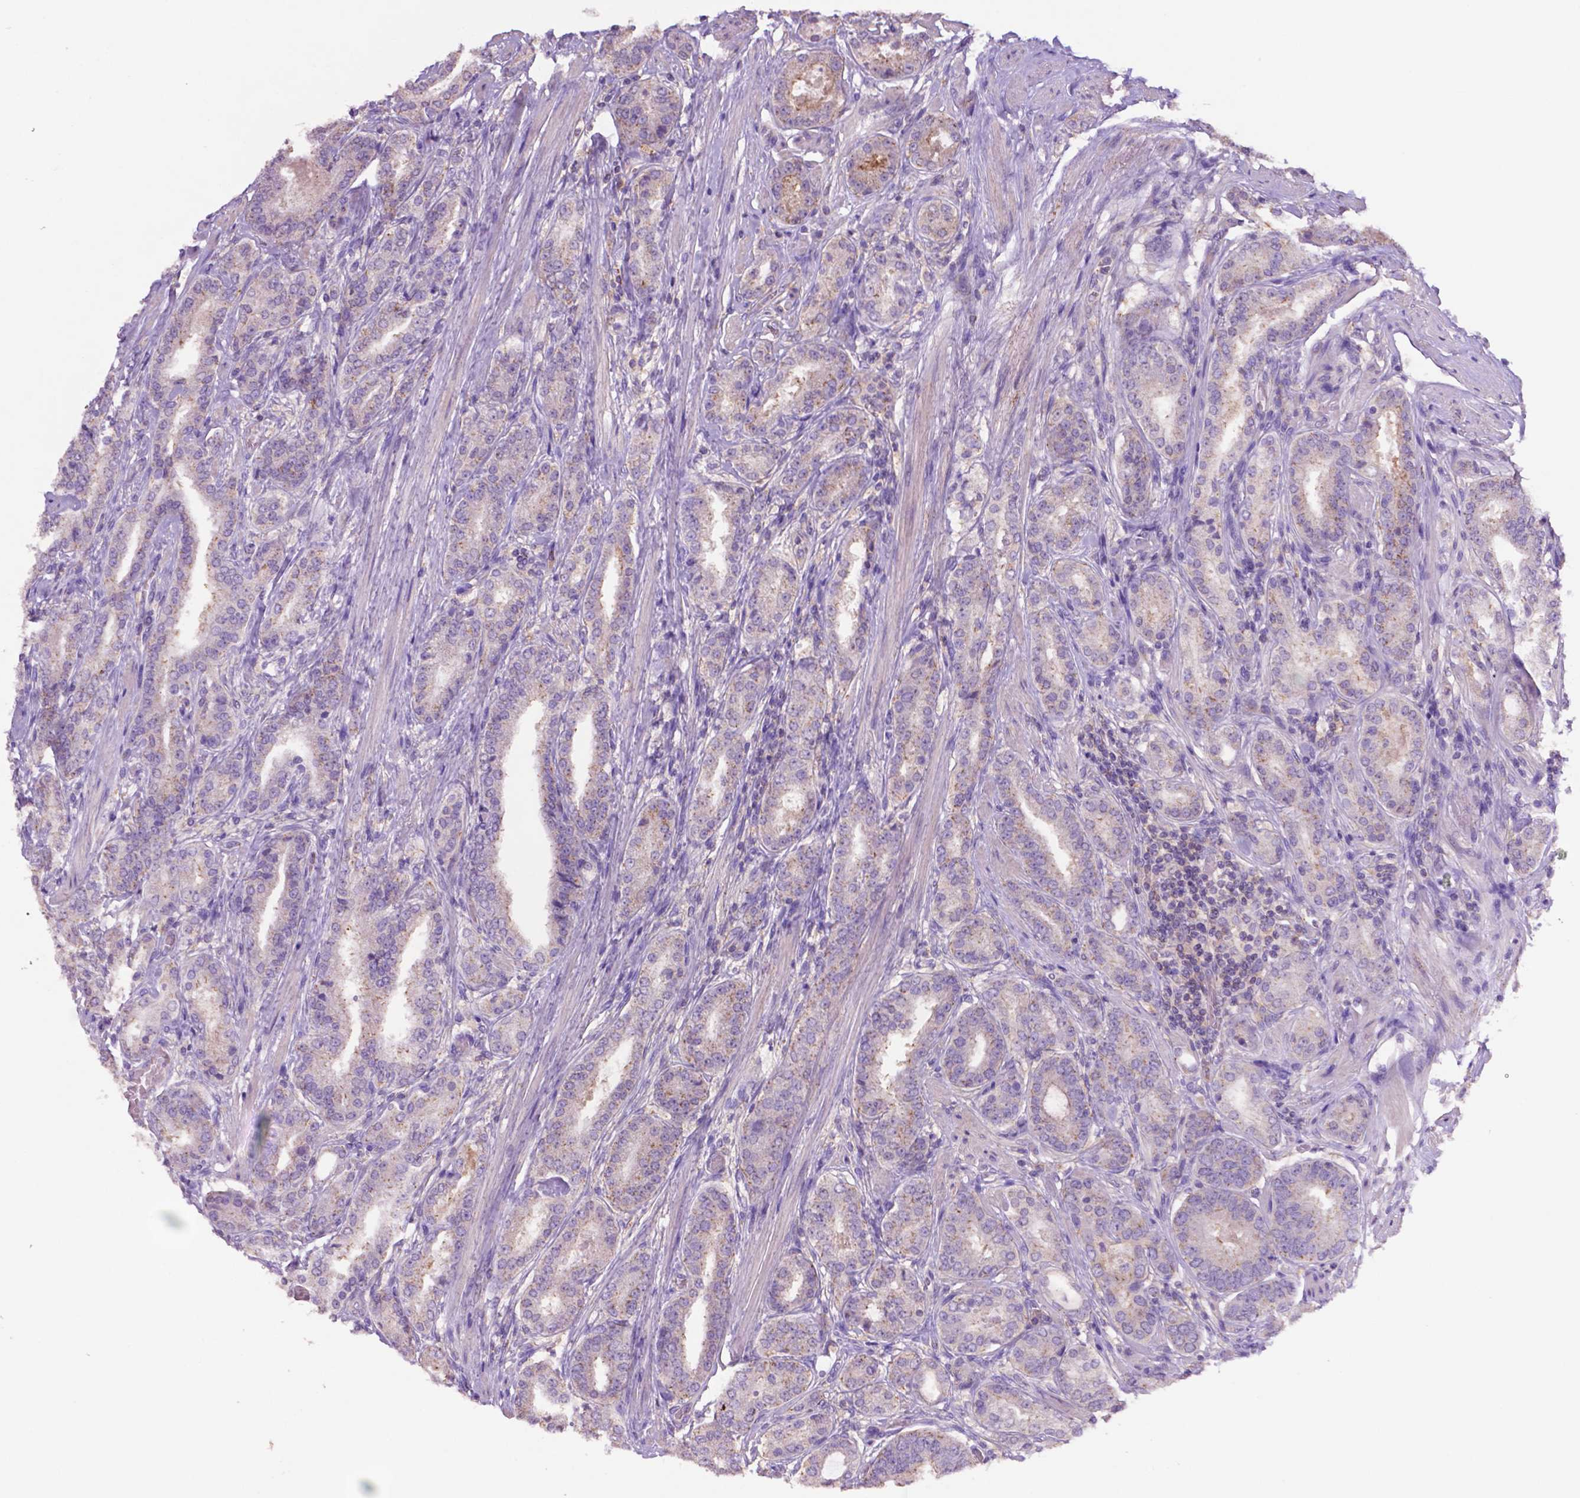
{"staining": {"intensity": "weak", "quantity": "25%-75%", "location": "cytoplasmic/membranous"}, "tissue": "prostate cancer", "cell_type": "Tumor cells", "image_type": "cancer", "snomed": [{"axis": "morphology", "description": "Adenocarcinoma, High grade"}, {"axis": "topography", "description": "Prostate"}], "caption": "Tumor cells display weak cytoplasmic/membranous positivity in about 25%-75% of cells in prostate adenocarcinoma (high-grade).", "gene": "PRPS2", "patient": {"sex": "male", "age": 63}}